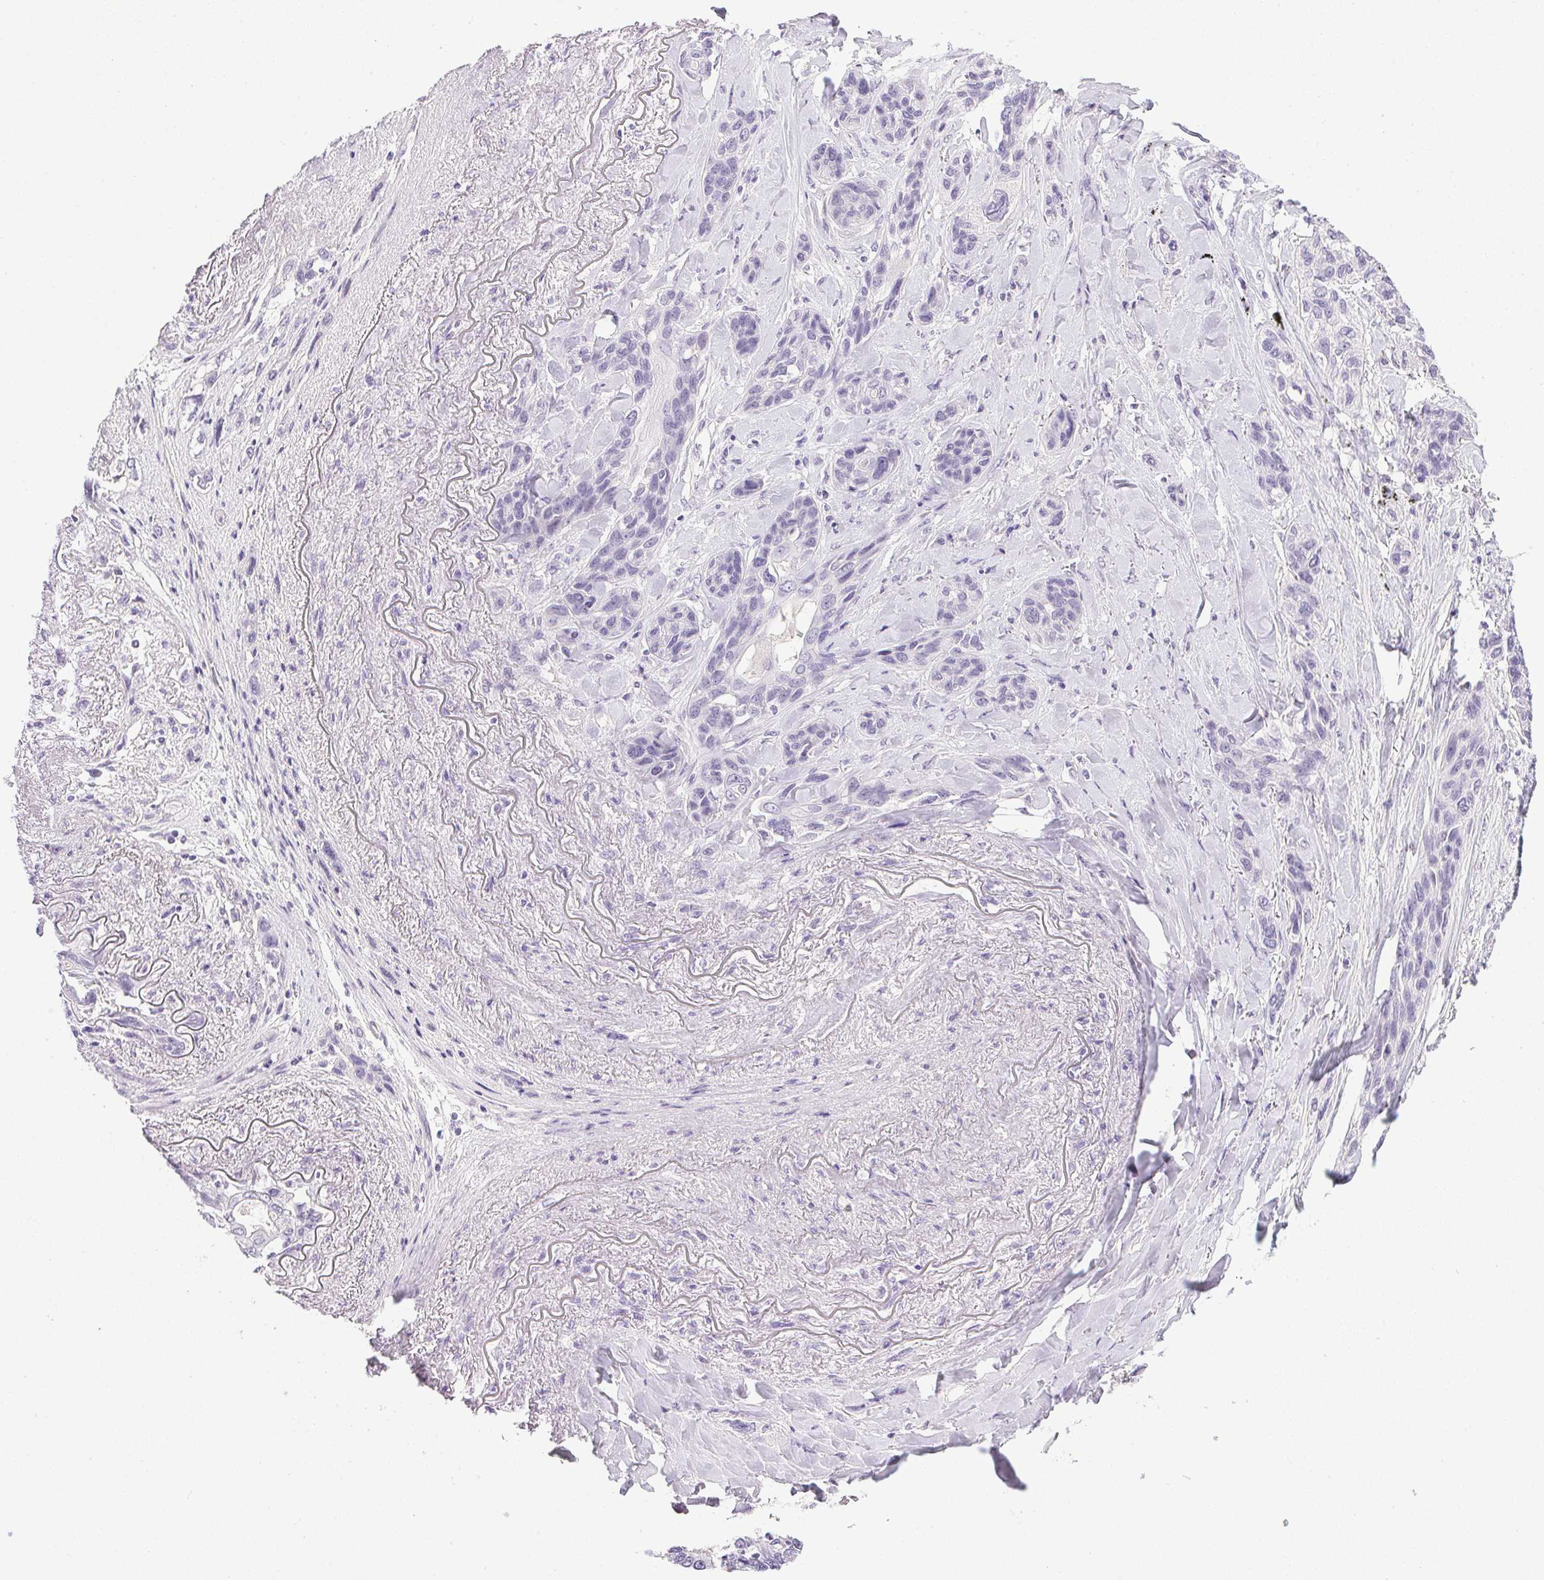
{"staining": {"intensity": "negative", "quantity": "none", "location": "none"}, "tissue": "lung cancer", "cell_type": "Tumor cells", "image_type": "cancer", "snomed": [{"axis": "morphology", "description": "Squamous cell carcinoma, NOS"}, {"axis": "topography", "description": "Lung"}], "caption": "Histopathology image shows no significant protein expression in tumor cells of lung cancer (squamous cell carcinoma).", "gene": "PRL", "patient": {"sex": "female", "age": 70}}